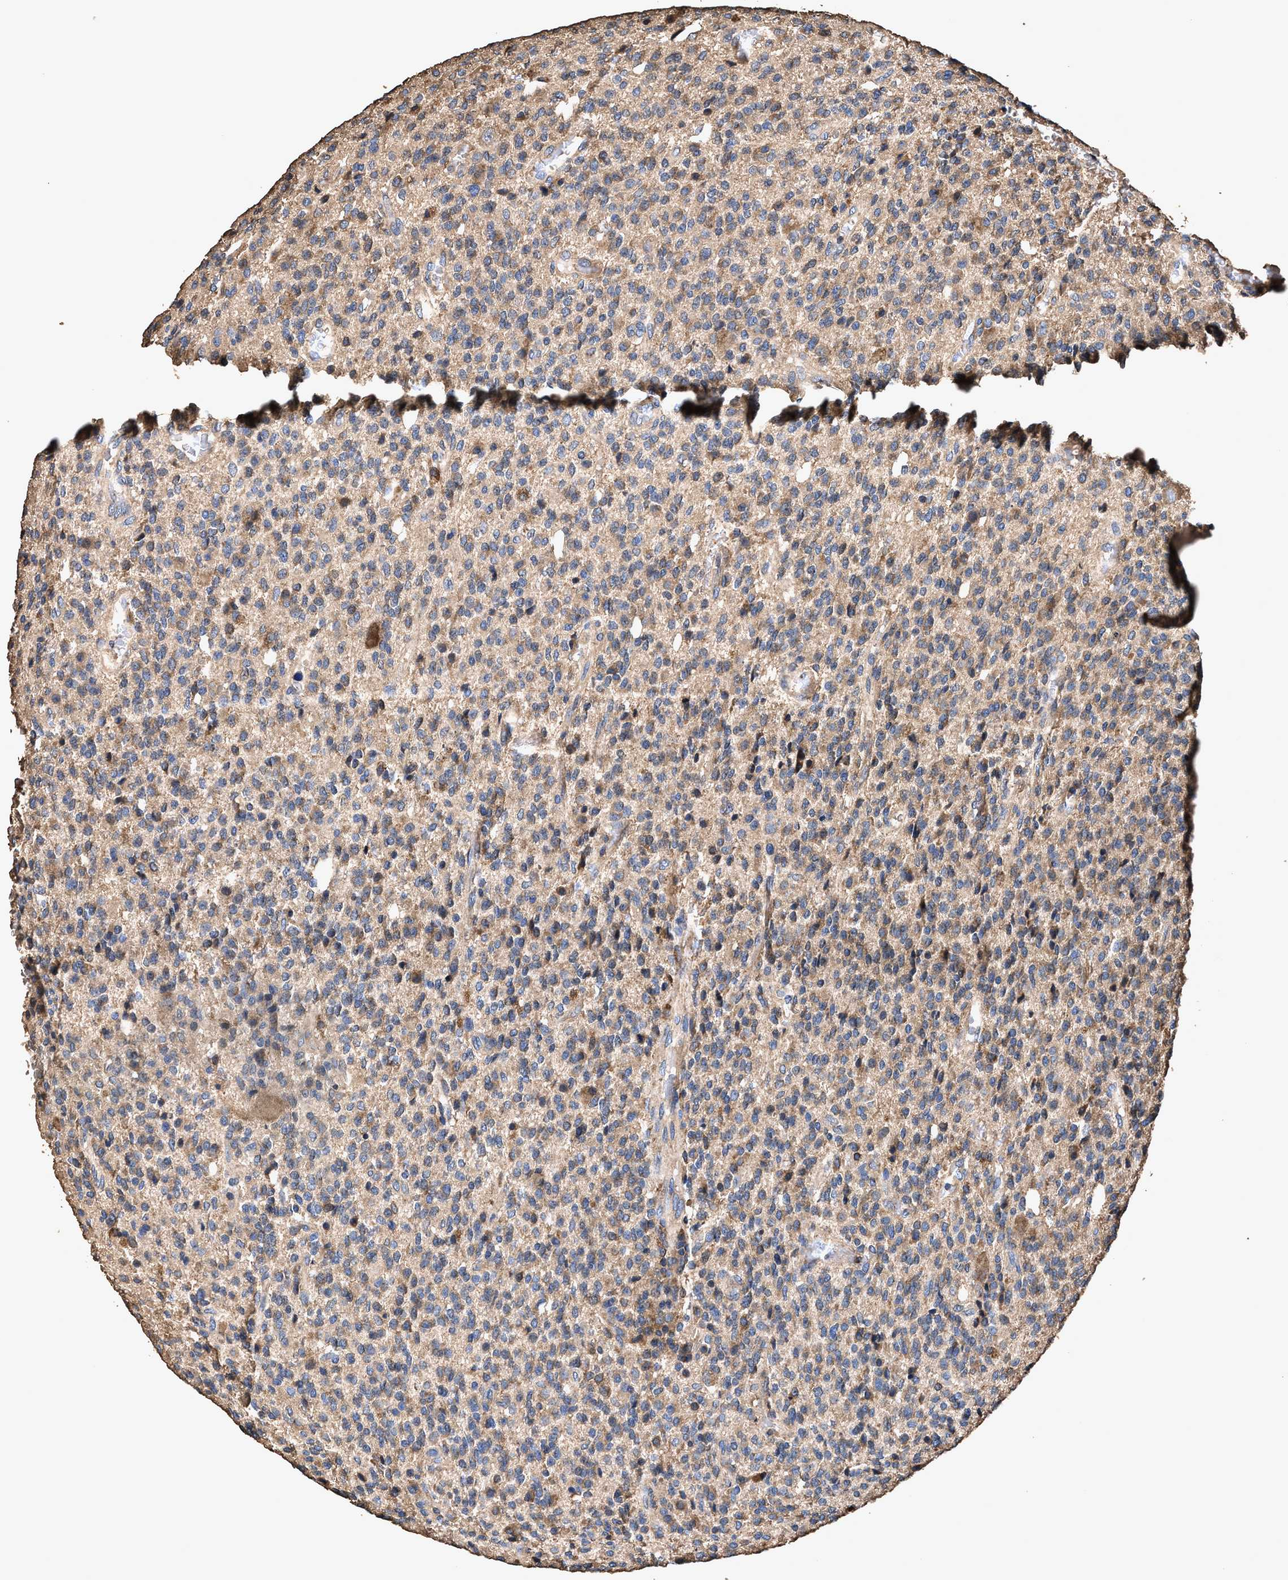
{"staining": {"intensity": "weak", "quantity": "25%-75%", "location": "cytoplasmic/membranous"}, "tissue": "glioma", "cell_type": "Tumor cells", "image_type": "cancer", "snomed": [{"axis": "morphology", "description": "Glioma, malignant, High grade"}, {"axis": "topography", "description": "Brain"}], "caption": "This histopathology image reveals IHC staining of human high-grade glioma (malignant), with low weak cytoplasmic/membranous staining in approximately 25%-75% of tumor cells.", "gene": "ZMYND19", "patient": {"sex": "male", "age": 34}}